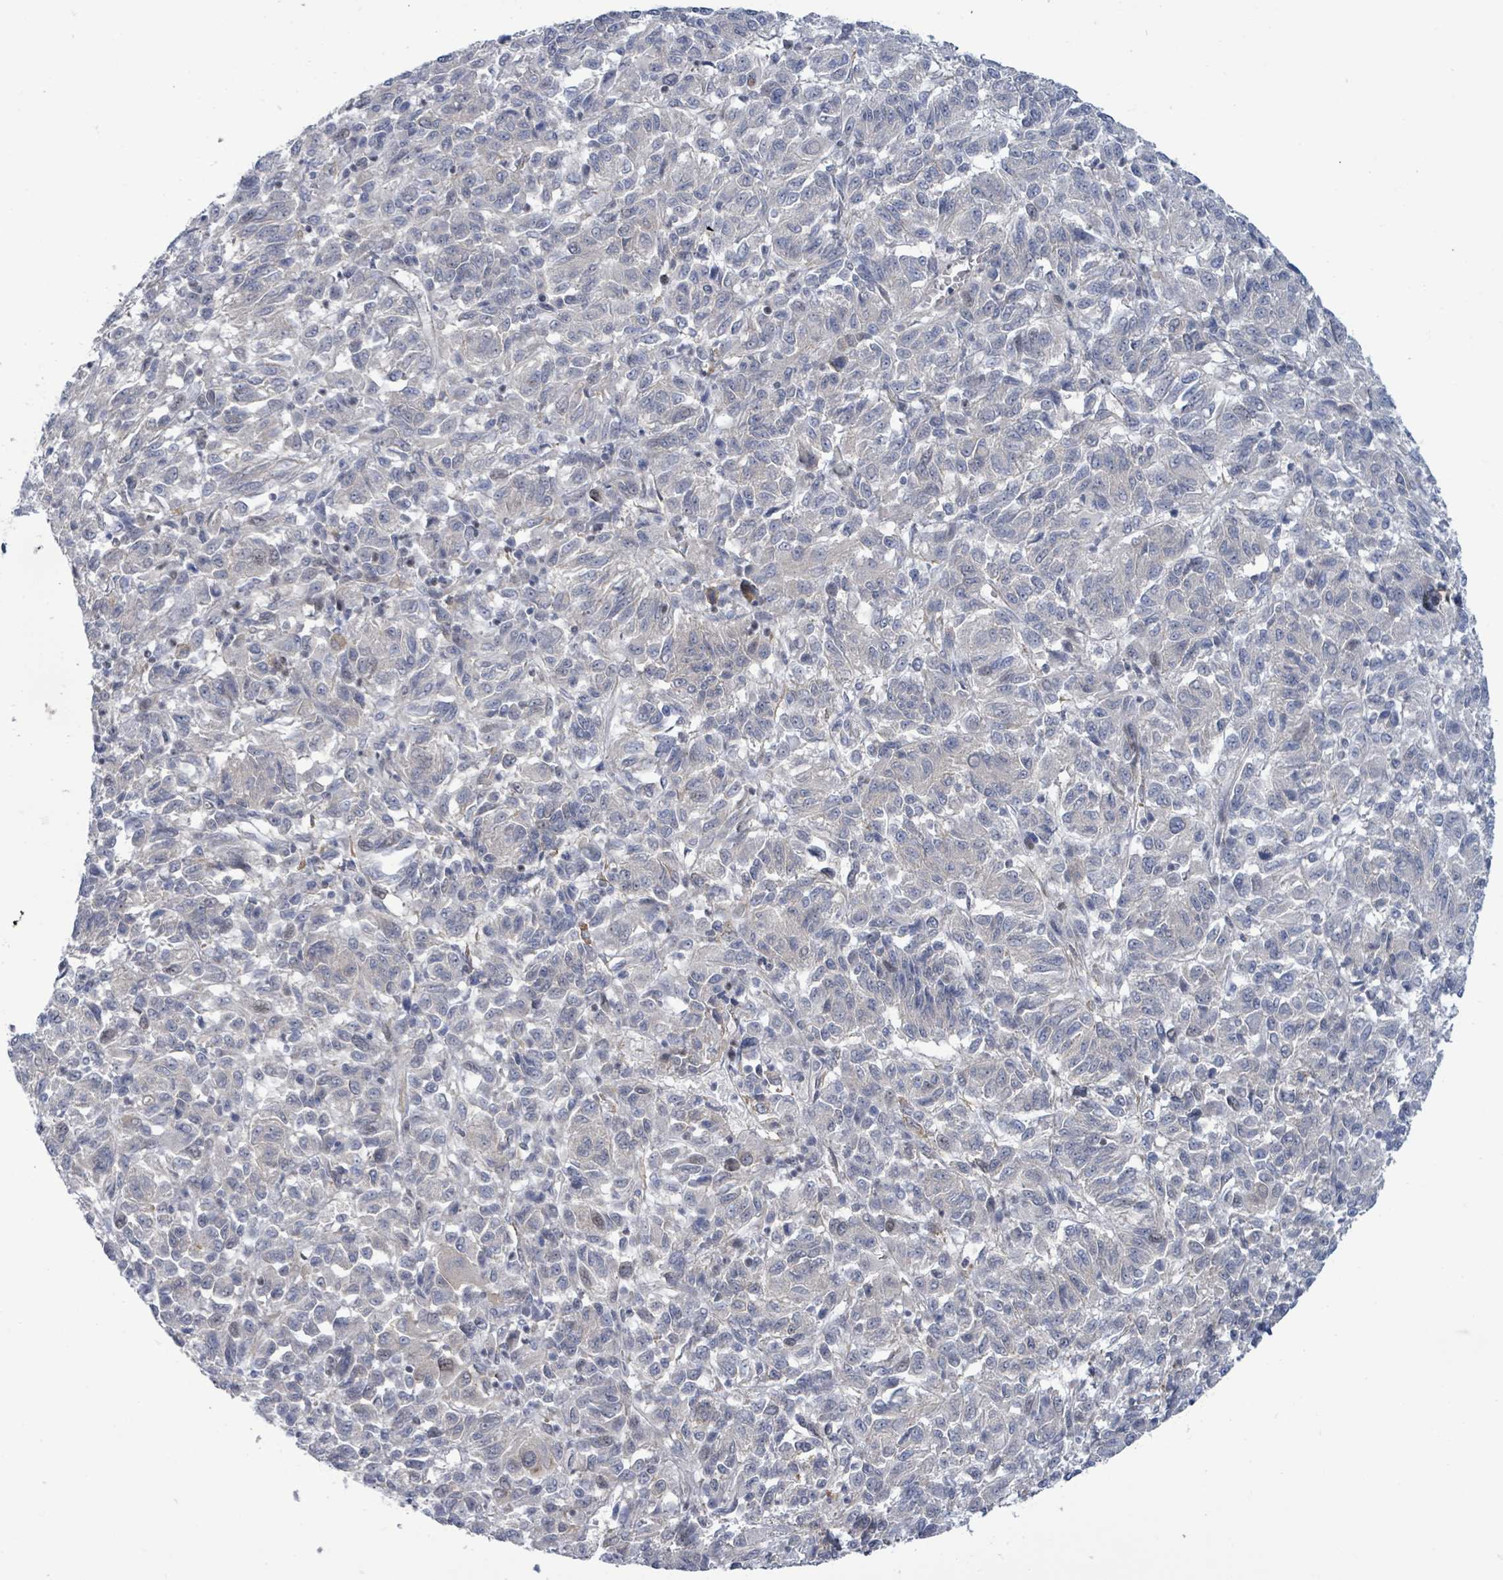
{"staining": {"intensity": "negative", "quantity": "none", "location": "none"}, "tissue": "melanoma", "cell_type": "Tumor cells", "image_type": "cancer", "snomed": [{"axis": "morphology", "description": "Malignant melanoma, Metastatic site"}, {"axis": "topography", "description": "Lung"}], "caption": "This is a histopathology image of IHC staining of melanoma, which shows no positivity in tumor cells. Nuclei are stained in blue.", "gene": "DMRTC1B", "patient": {"sex": "male", "age": 64}}